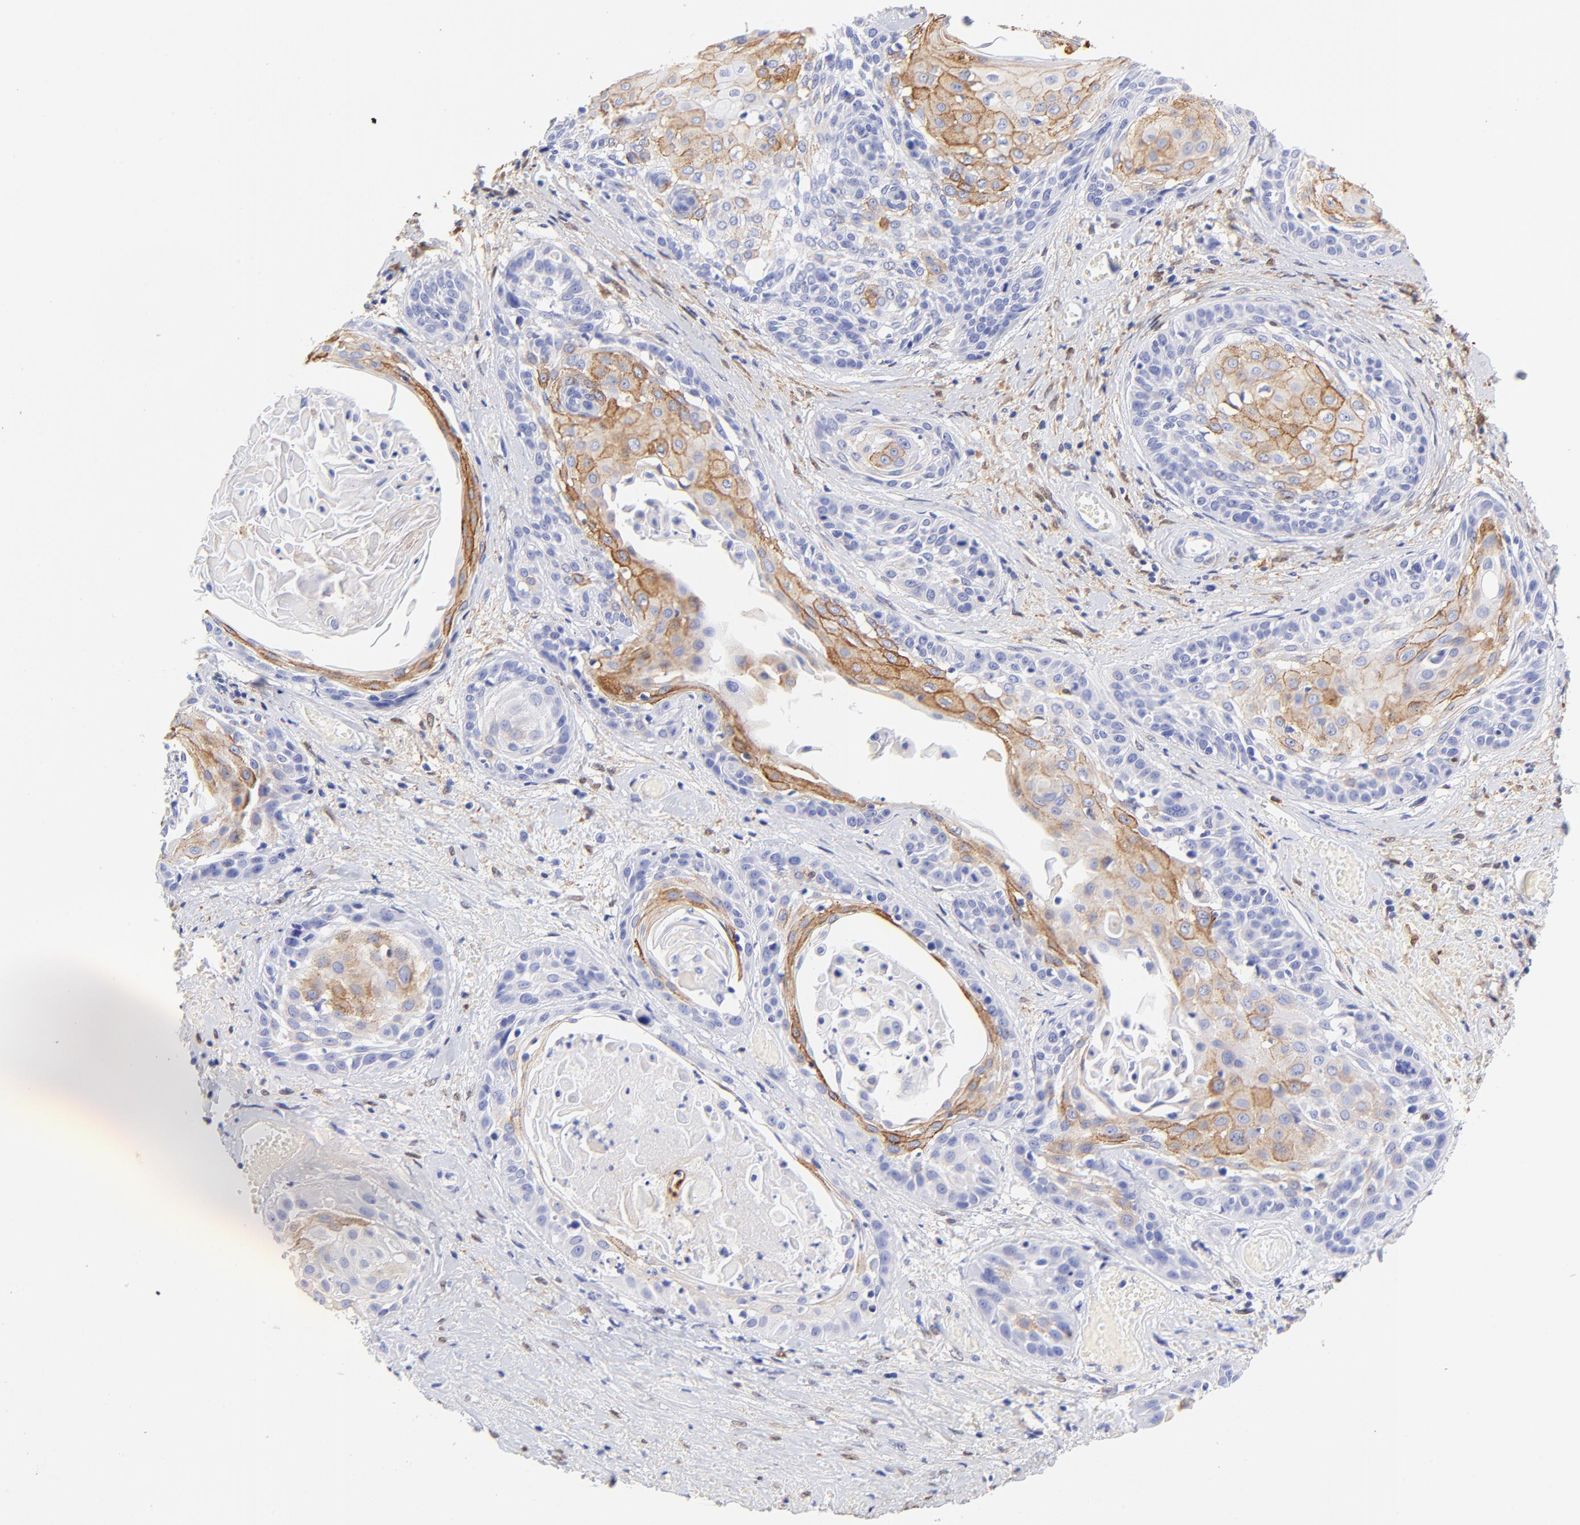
{"staining": {"intensity": "moderate", "quantity": "<25%", "location": "cytoplasmic/membranous"}, "tissue": "cervical cancer", "cell_type": "Tumor cells", "image_type": "cancer", "snomed": [{"axis": "morphology", "description": "Squamous cell carcinoma, NOS"}, {"axis": "topography", "description": "Cervix"}], "caption": "Squamous cell carcinoma (cervical) stained with a brown dye reveals moderate cytoplasmic/membranous positive expression in about <25% of tumor cells.", "gene": "ALDH1A1", "patient": {"sex": "female", "age": 57}}